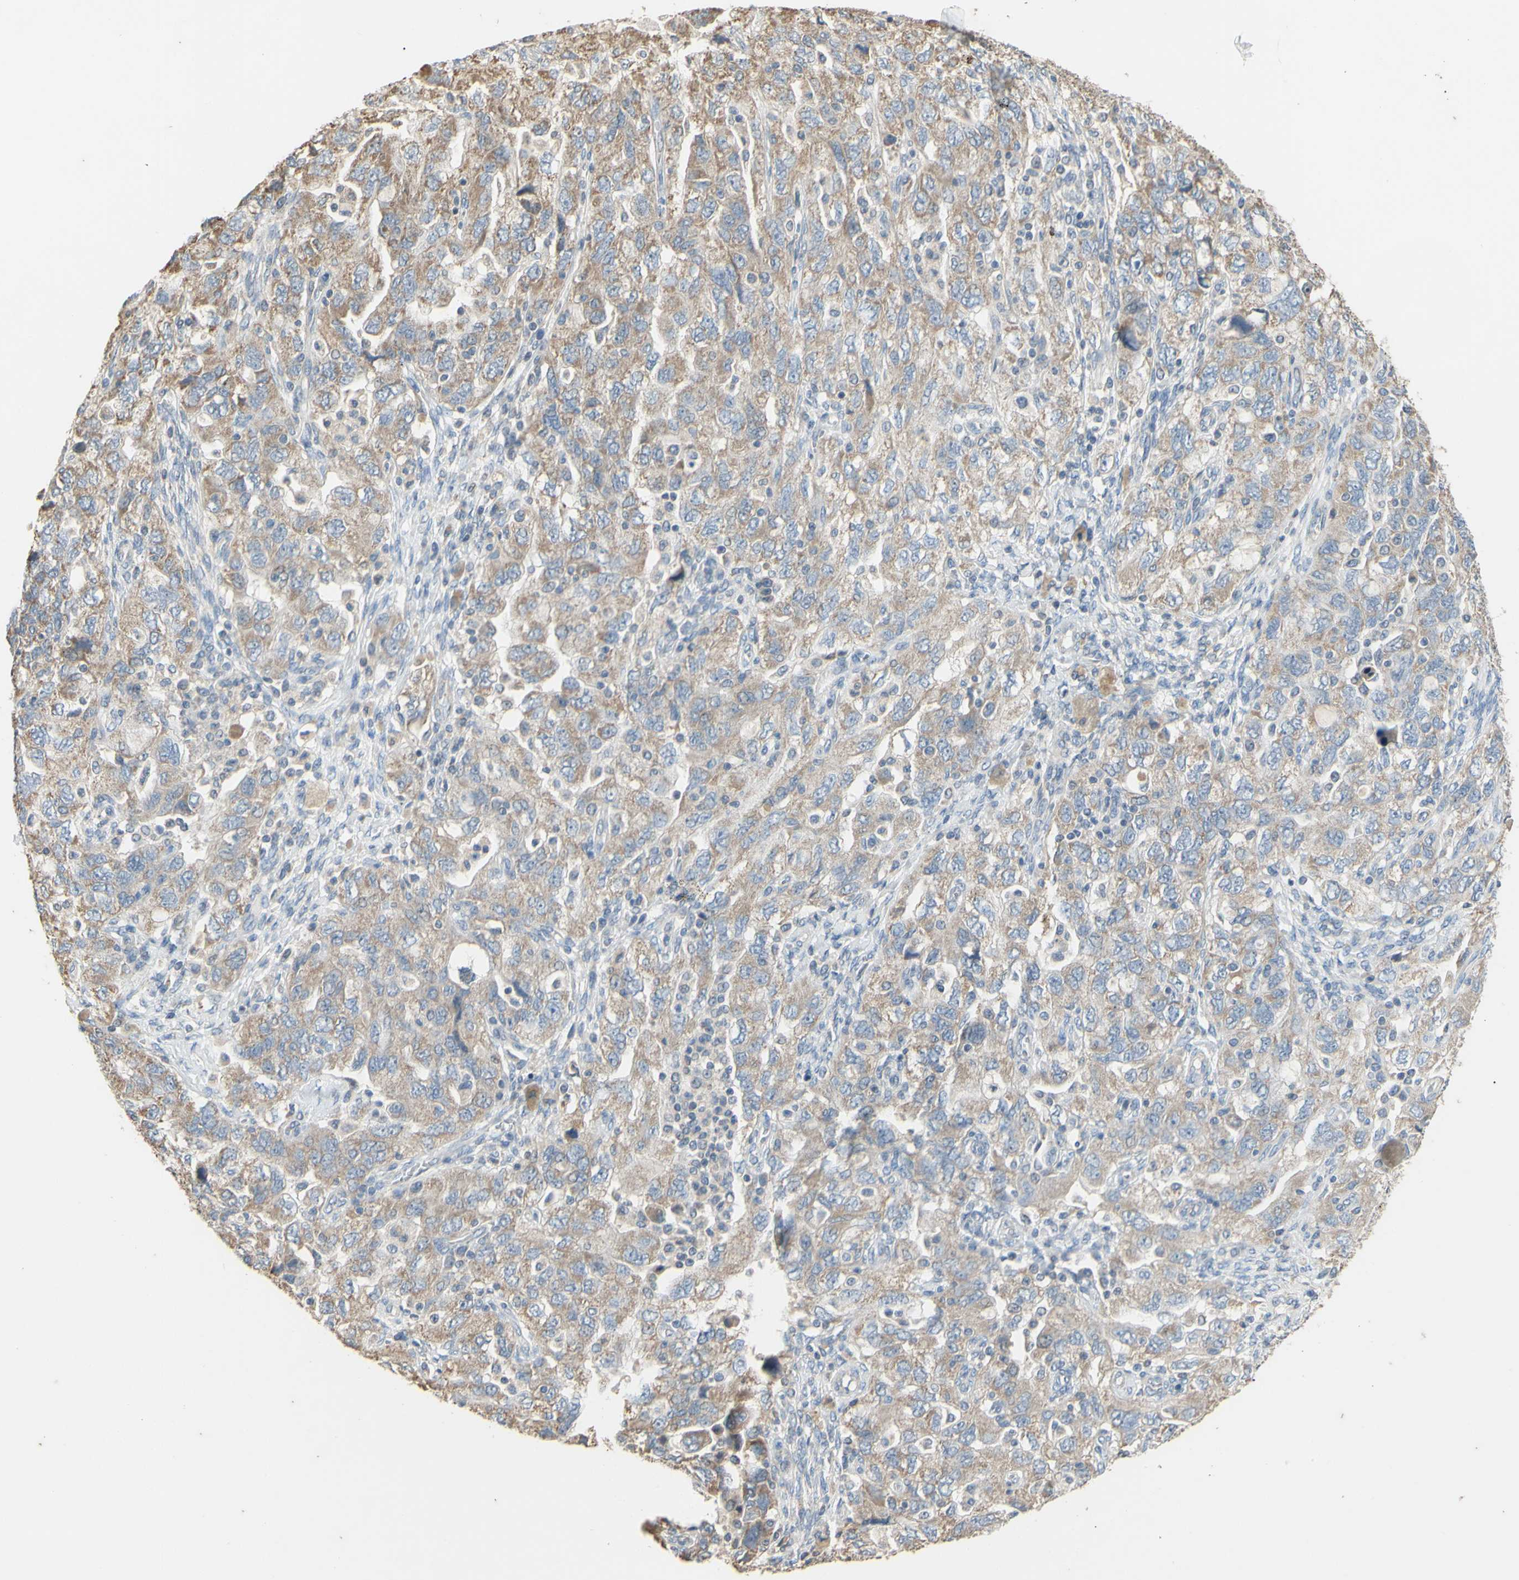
{"staining": {"intensity": "moderate", "quantity": "25%-75%", "location": "cytoplasmic/membranous"}, "tissue": "ovarian cancer", "cell_type": "Tumor cells", "image_type": "cancer", "snomed": [{"axis": "morphology", "description": "Carcinoma, NOS"}, {"axis": "morphology", "description": "Cystadenocarcinoma, serous, NOS"}, {"axis": "topography", "description": "Ovary"}], "caption": "Immunohistochemical staining of serous cystadenocarcinoma (ovarian) reveals medium levels of moderate cytoplasmic/membranous expression in about 25%-75% of tumor cells. (DAB IHC, brown staining for protein, blue staining for nuclei).", "gene": "PTGIS", "patient": {"sex": "female", "age": 69}}